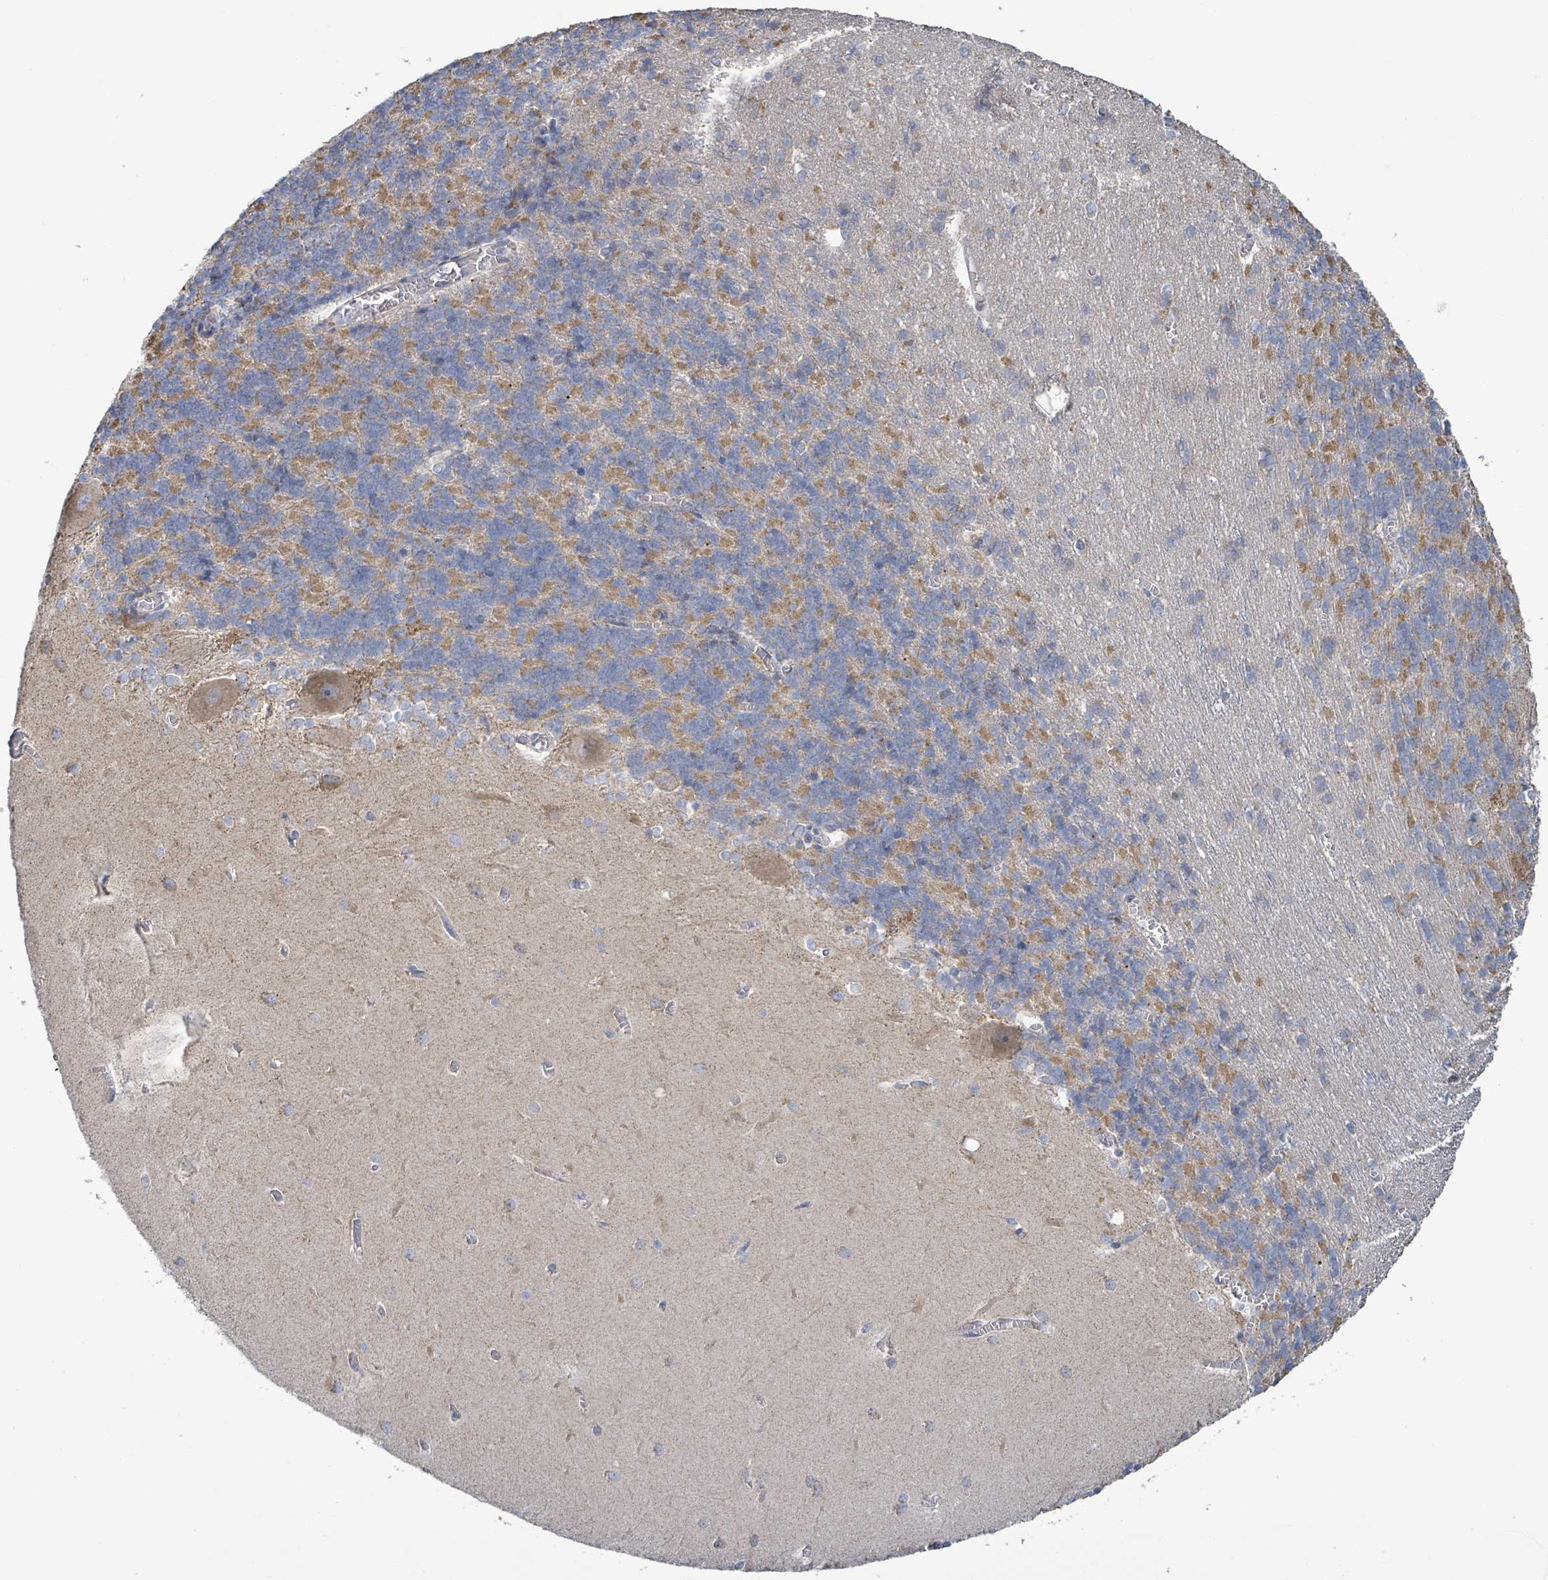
{"staining": {"intensity": "moderate", "quantity": "25%-75%", "location": "cytoplasmic/membranous"}, "tissue": "cerebellum", "cell_type": "Cells in granular layer", "image_type": "normal", "snomed": [{"axis": "morphology", "description": "Normal tissue, NOS"}, {"axis": "topography", "description": "Cerebellum"}], "caption": "Unremarkable cerebellum shows moderate cytoplasmic/membranous staining in about 25%-75% of cells in granular layer, visualized by immunohistochemistry.", "gene": "ALG12", "patient": {"sex": "male", "age": 37}}